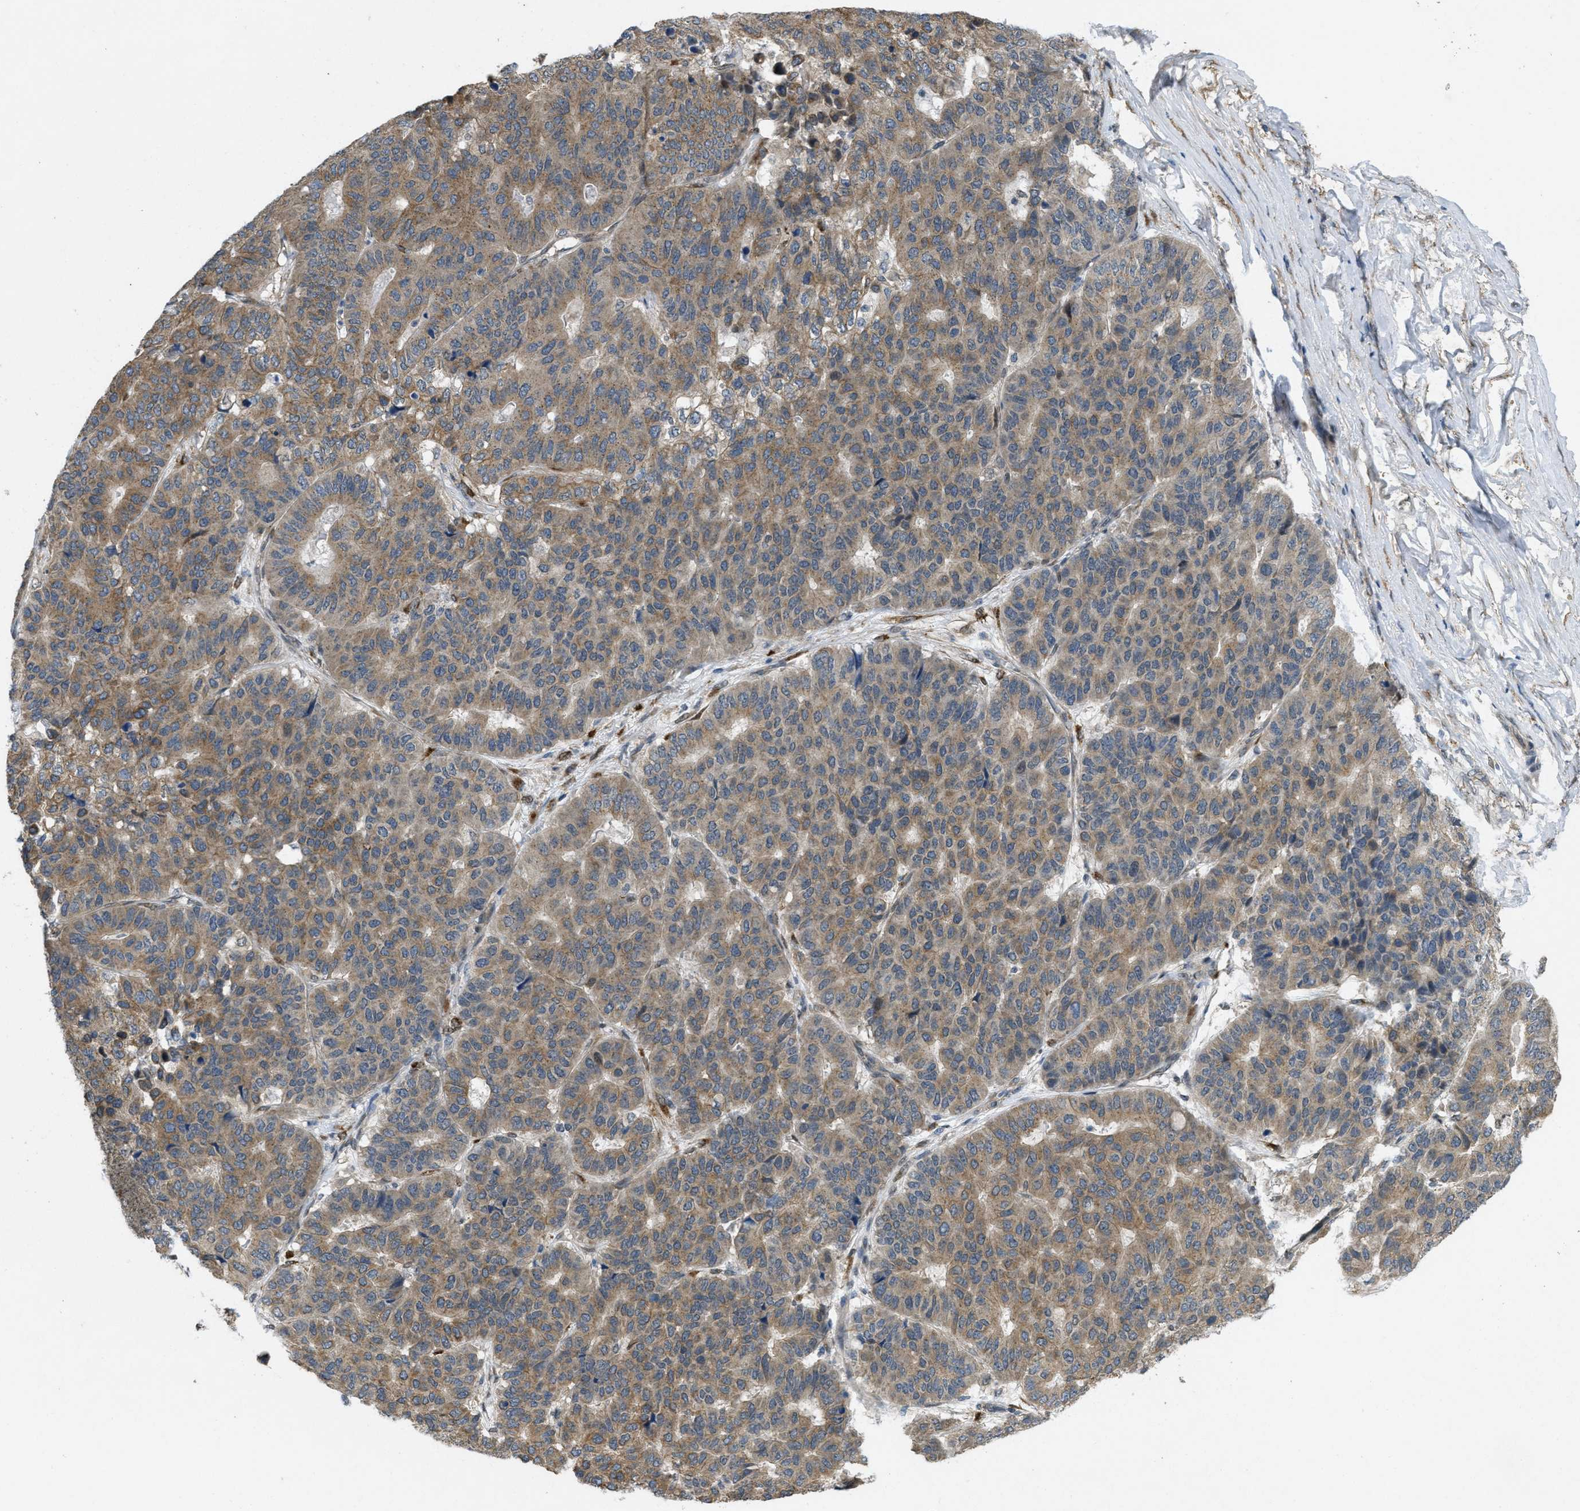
{"staining": {"intensity": "moderate", "quantity": ">75%", "location": "cytoplasmic/membranous"}, "tissue": "pancreatic cancer", "cell_type": "Tumor cells", "image_type": "cancer", "snomed": [{"axis": "morphology", "description": "Adenocarcinoma, NOS"}, {"axis": "topography", "description": "Pancreas"}], "caption": "A medium amount of moderate cytoplasmic/membranous staining is appreciated in approximately >75% of tumor cells in pancreatic adenocarcinoma tissue.", "gene": "IFNLR1", "patient": {"sex": "male", "age": 50}}